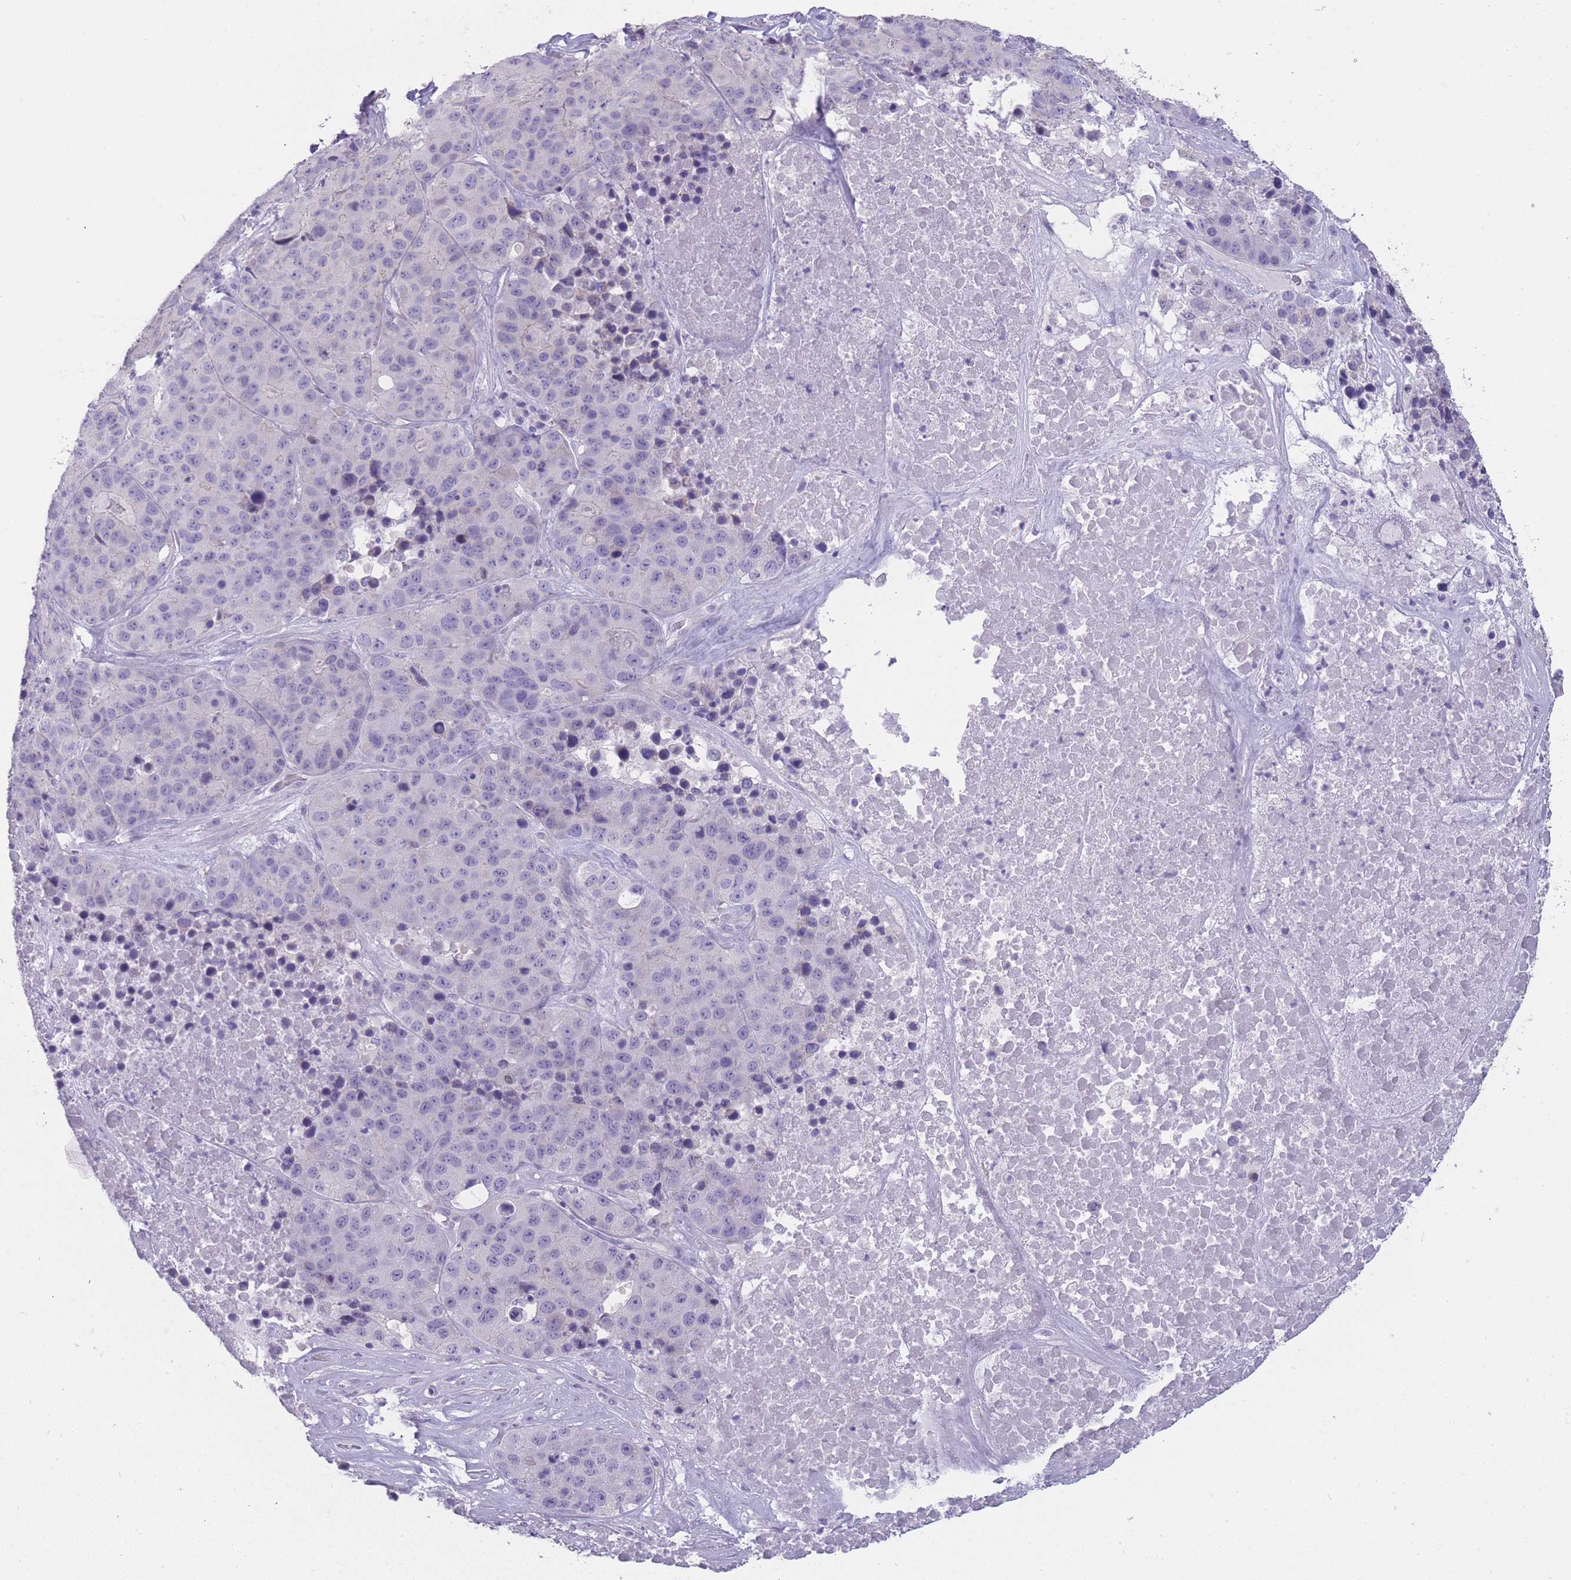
{"staining": {"intensity": "negative", "quantity": "none", "location": "none"}, "tissue": "stomach cancer", "cell_type": "Tumor cells", "image_type": "cancer", "snomed": [{"axis": "morphology", "description": "Adenocarcinoma, NOS"}, {"axis": "topography", "description": "Stomach"}], "caption": "This is an immunohistochemistry (IHC) histopathology image of human stomach adenocarcinoma. There is no positivity in tumor cells.", "gene": "DCANP1", "patient": {"sex": "male", "age": 71}}